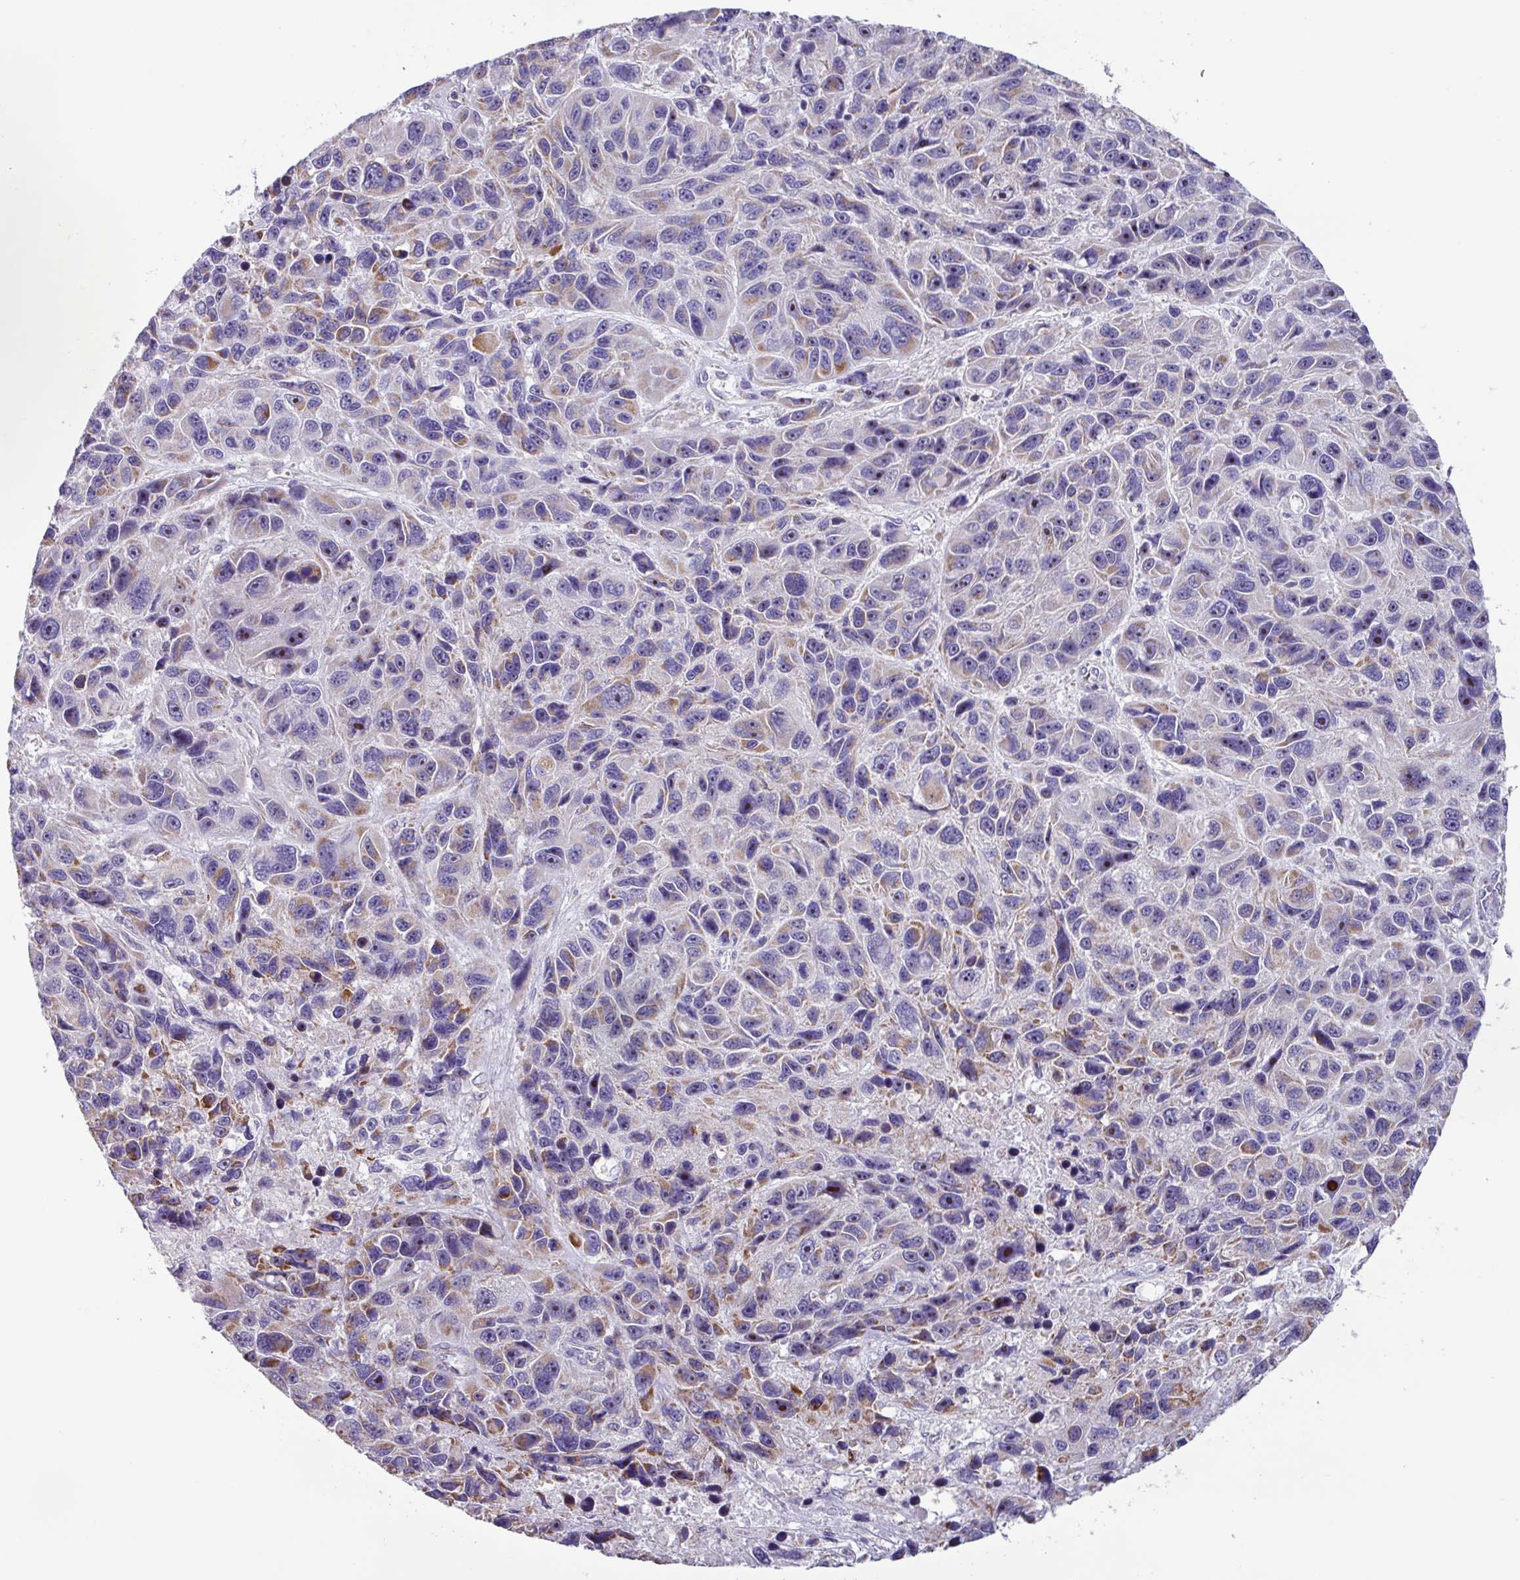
{"staining": {"intensity": "weak", "quantity": "<25%", "location": "cytoplasmic/membranous"}, "tissue": "melanoma", "cell_type": "Tumor cells", "image_type": "cancer", "snomed": [{"axis": "morphology", "description": "Malignant melanoma, NOS"}, {"axis": "topography", "description": "Skin"}], "caption": "An immunohistochemistry photomicrograph of malignant melanoma is shown. There is no staining in tumor cells of malignant melanoma. The staining was performed using DAB to visualize the protein expression in brown, while the nuclei were stained in blue with hematoxylin (Magnification: 20x).", "gene": "MT-ND4", "patient": {"sex": "male", "age": 53}}